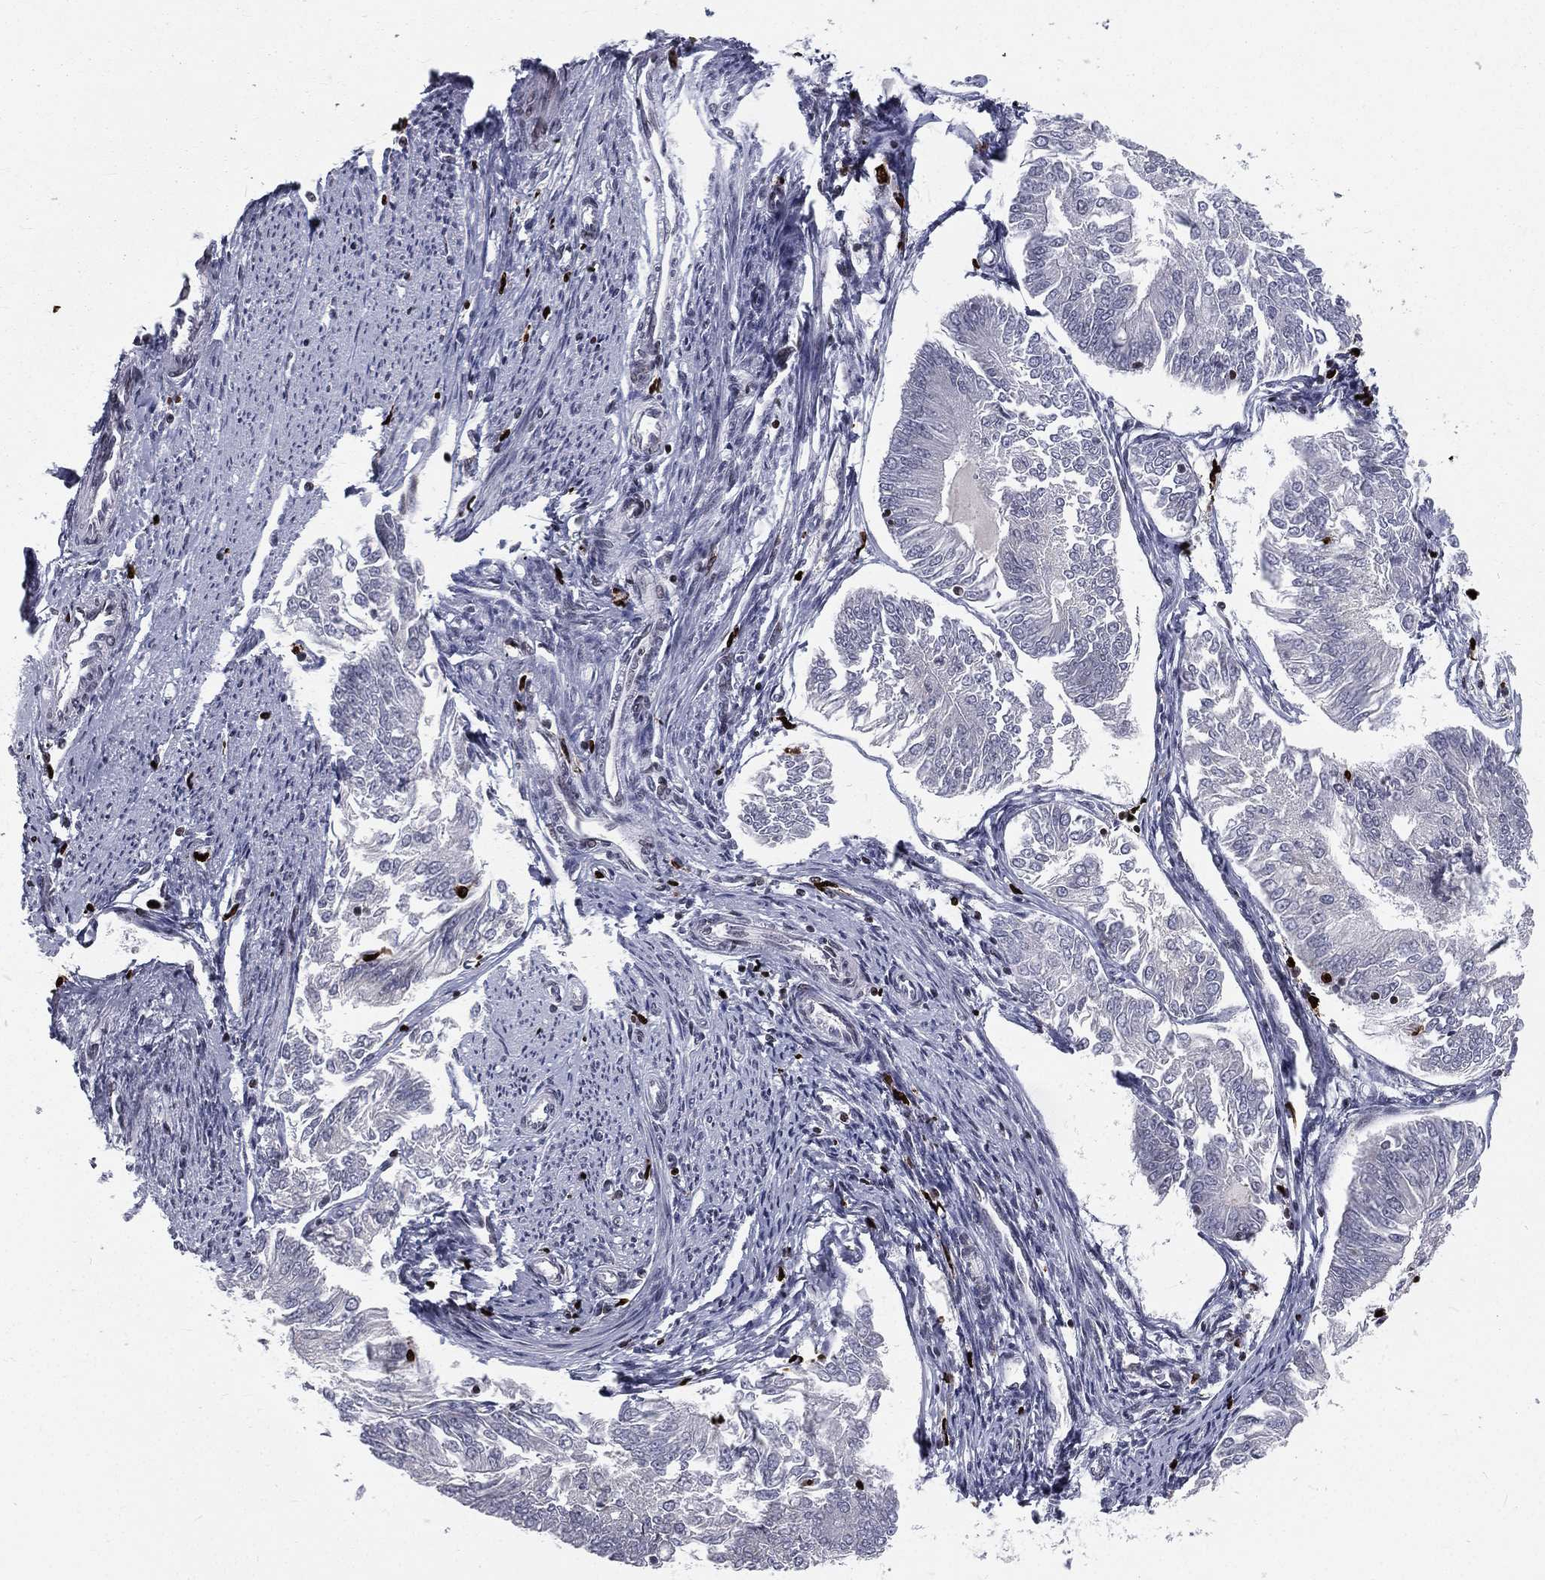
{"staining": {"intensity": "negative", "quantity": "none", "location": "none"}, "tissue": "endometrial cancer", "cell_type": "Tumor cells", "image_type": "cancer", "snomed": [{"axis": "morphology", "description": "Adenocarcinoma, NOS"}, {"axis": "topography", "description": "Endometrium"}], "caption": "Adenocarcinoma (endometrial) was stained to show a protein in brown. There is no significant positivity in tumor cells.", "gene": "MNDA", "patient": {"sex": "female", "age": 58}}